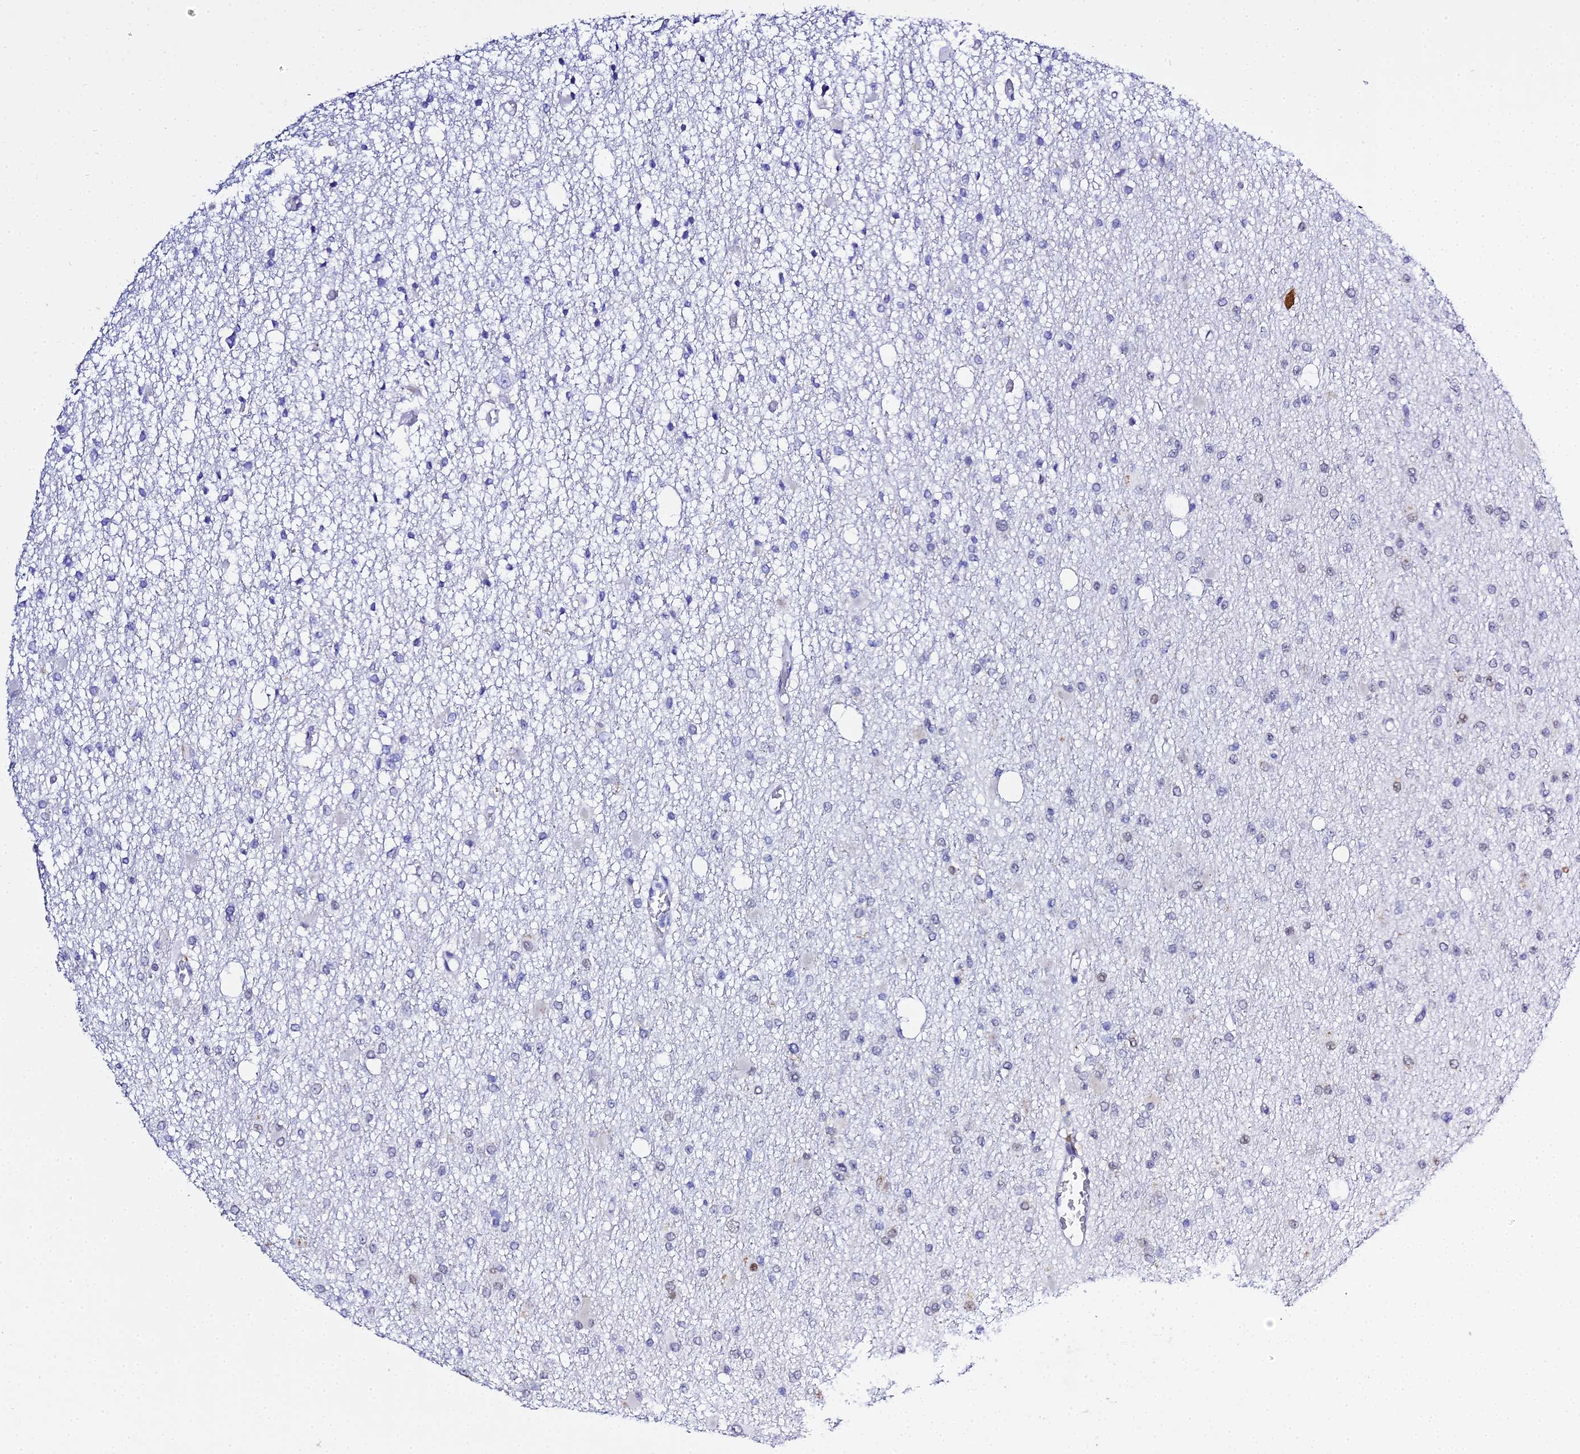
{"staining": {"intensity": "weak", "quantity": "<25%", "location": "nuclear"}, "tissue": "glioma", "cell_type": "Tumor cells", "image_type": "cancer", "snomed": [{"axis": "morphology", "description": "Glioma, malignant, Low grade"}, {"axis": "topography", "description": "Brain"}], "caption": "An image of glioma stained for a protein exhibits no brown staining in tumor cells. (DAB (3,3'-diaminobenzidine) immunohistochemistry with hematoxylin counter stain).", "gene": "POFUT2", "patient": {"sex": "female", "age": 22}}